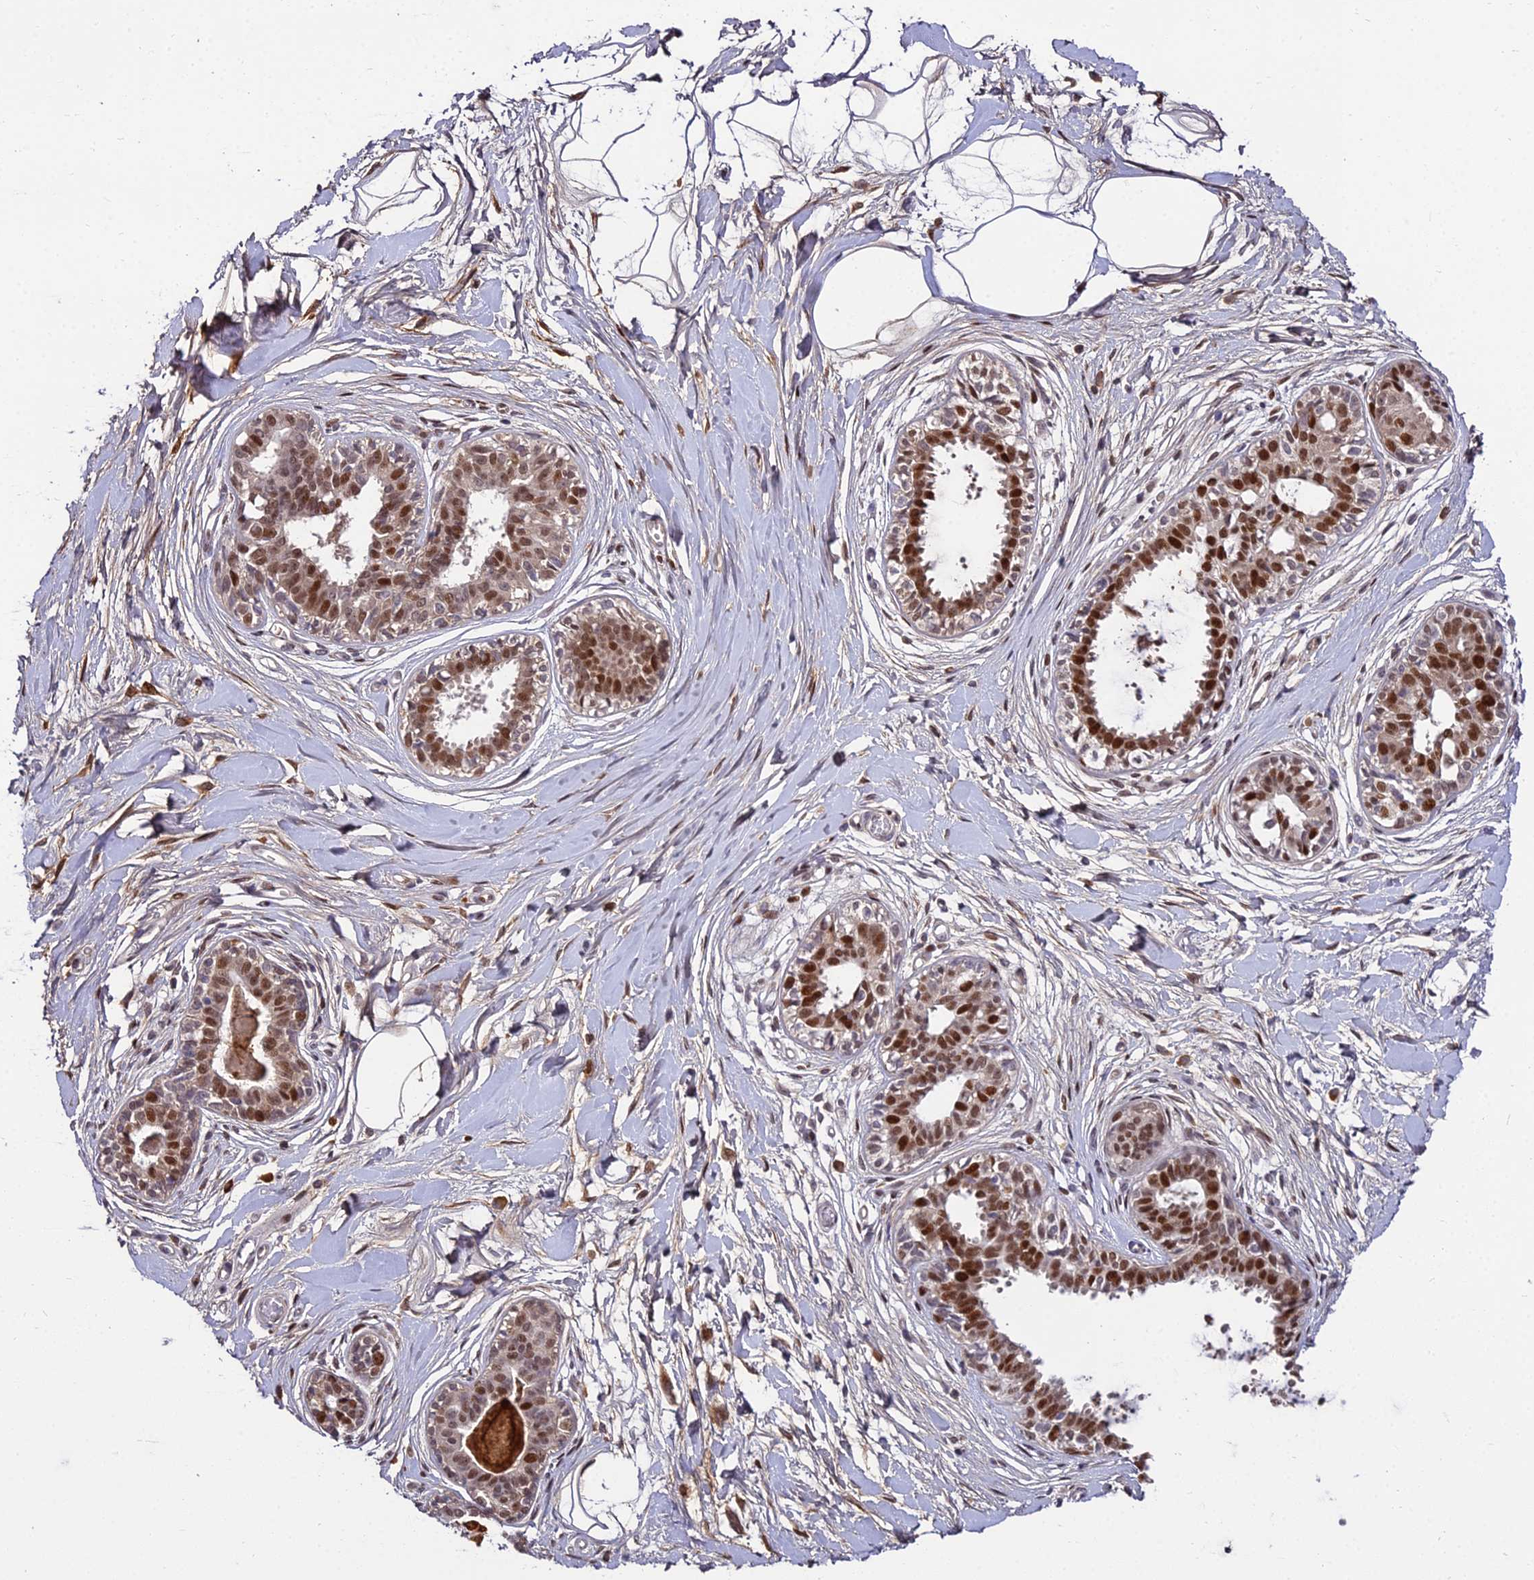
{"staining": {"intensity": "moderate", "quantity": ">75%", "location": "nuclear"}, "tissue": "breast", "cell_type": "Adipocytes", "image_type": "normal", "snomed": [{"axis": "morphology", "description": "Normal tissue, NOS"}, {"axis": "topography", "description": "Breast"}], "caption": "DAB (3,3'-diaminobenzidine) immunohistochemical staining of normal breast reveals moderate nuclear protein staining in about >75% of adipocytes. The protein of interest is shown in brown color, while the nuclei are stained blue.", "gene": "ZNF707", "patient": {"sex": "female", "age": 45}}